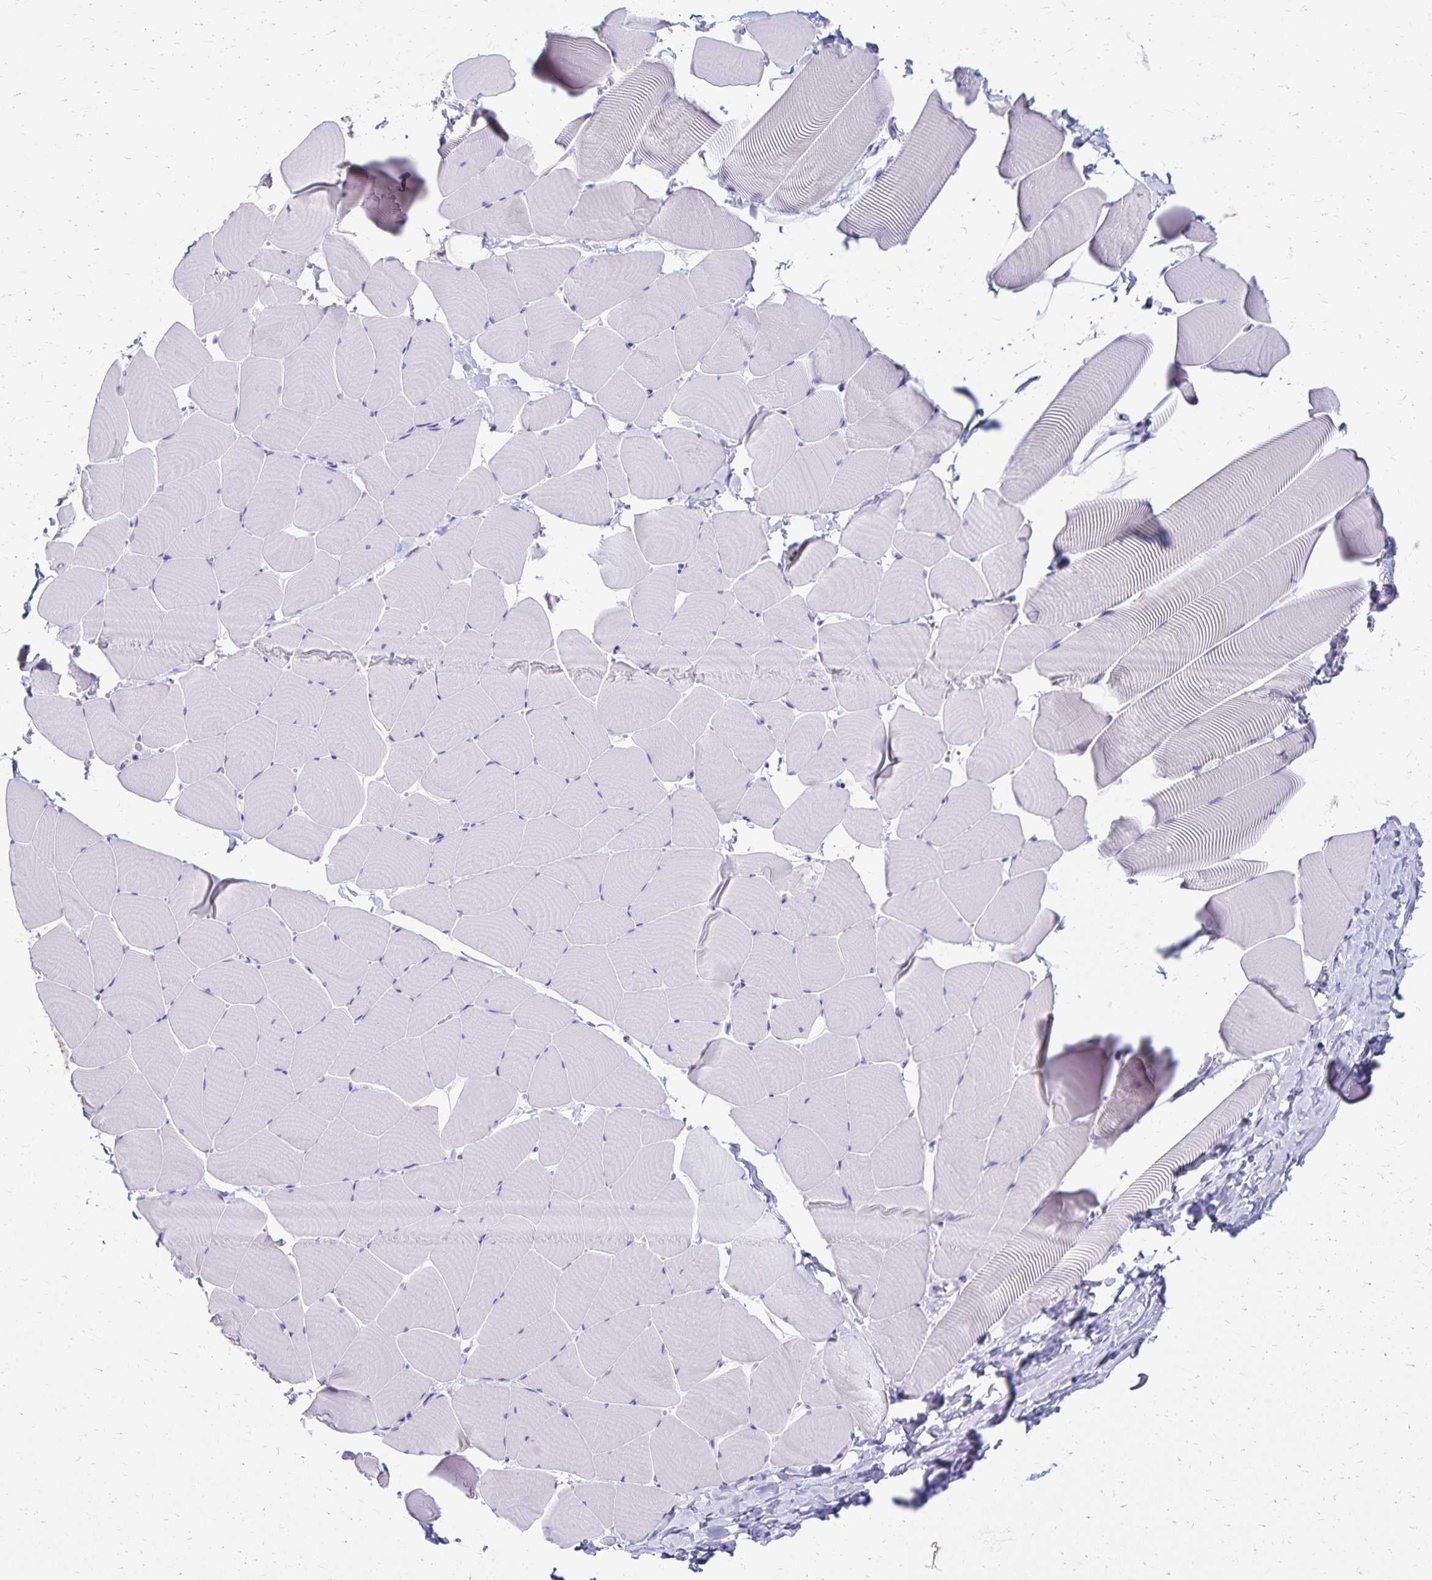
{"staining": {"intensity": "negative", "quantity": "none", "location": "none"}, "tissue": "skeletal muscle", "cell_type": "Myocytes", "image_type": "normal", "snomed": [{"axis": "morphology", "description": "Normal tissue, NOS"}, {"axis": "topography", "description": "Skeletal muscle"}], "caption": "High power microscopy photomicrograph of an immunohistochemistry (IHC) micrograph of normal skeletal muscle, revealing no significant expression in myocytes. (Stains: DAB (3,3'-diaminobenzidine) IHC with hematoxylin counter stain, Microscopy: brightfield microscopy at high magnification).", "gene": "DYNLT4", "patient": {"sex": "male", "age": 25}}